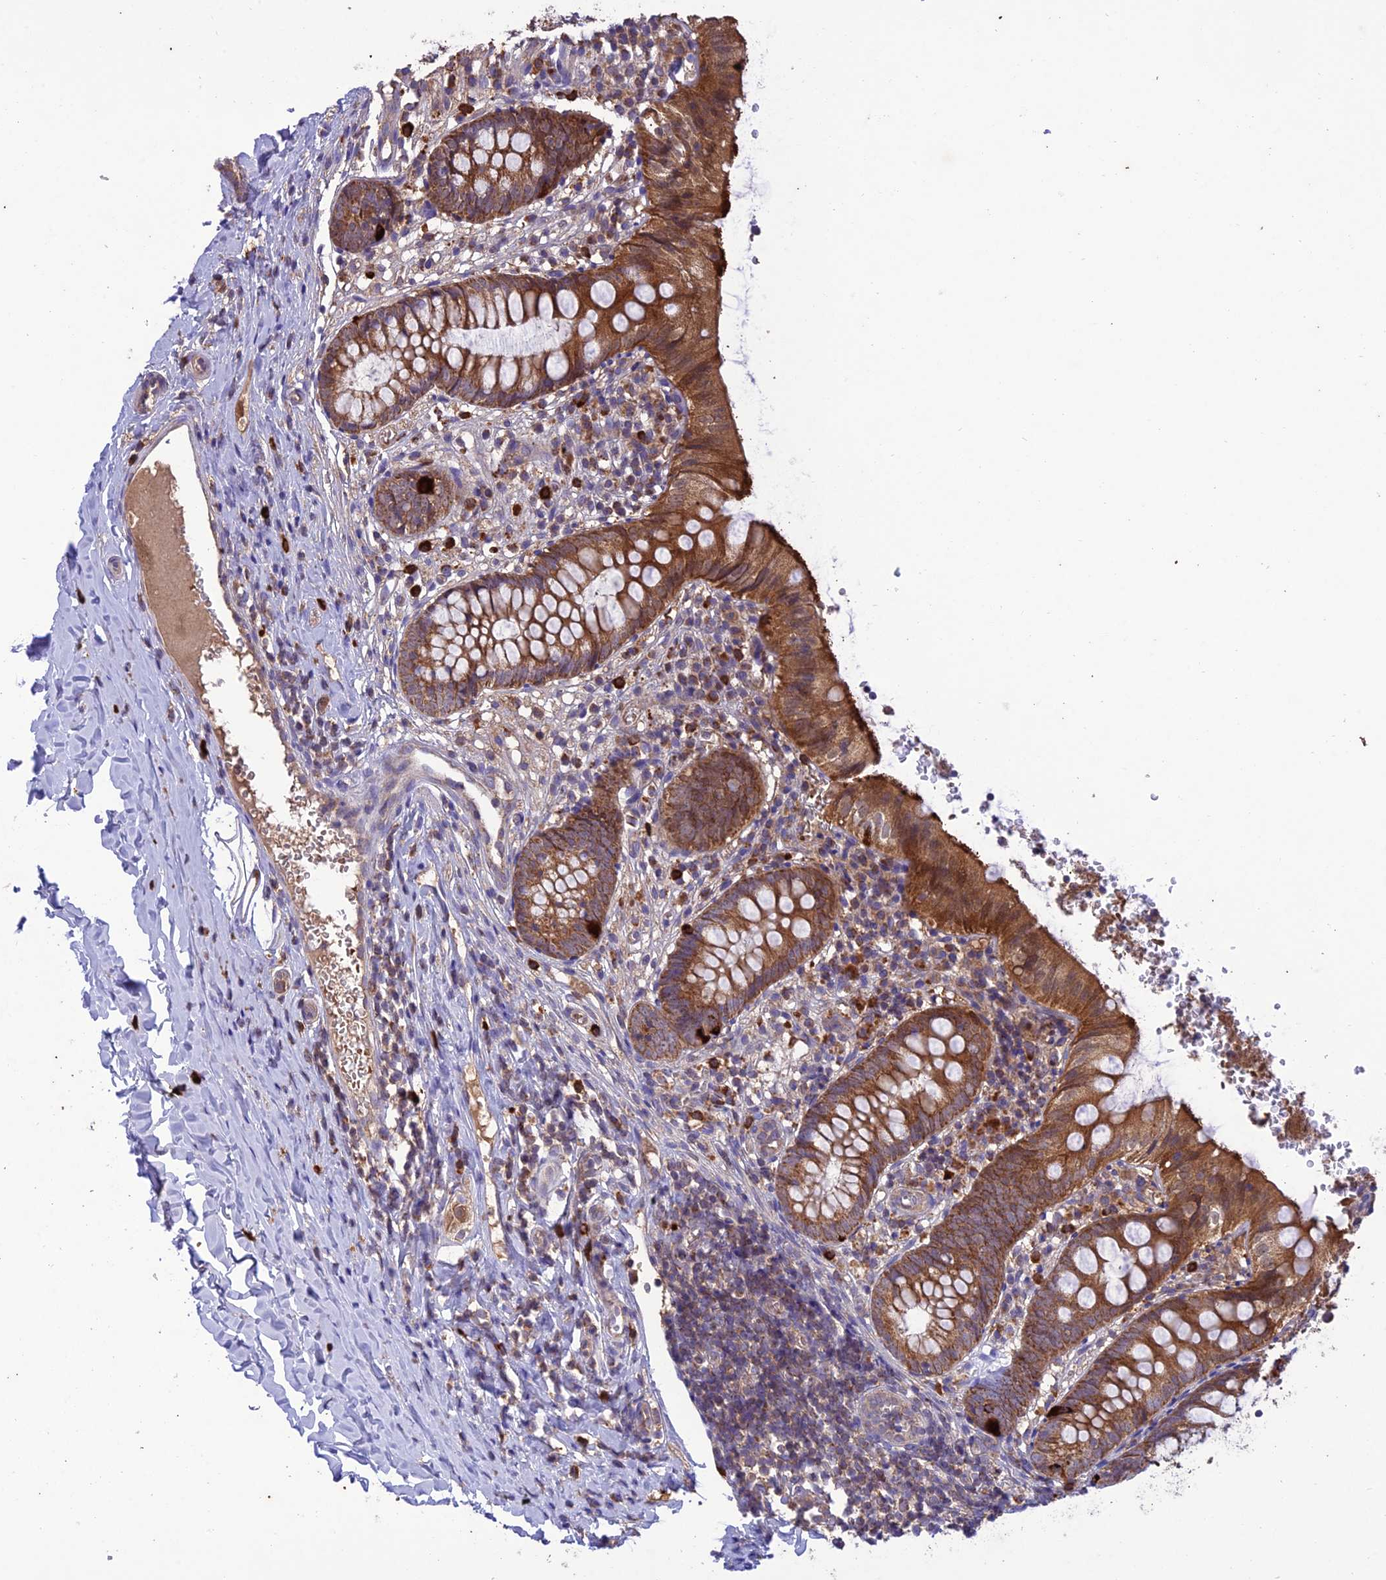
{"staining": {"intensity": "moderate", "quantity": ">75%", "location": "cytoplasmic/membranous"}, "tissue": "appendix", "cell_type": "Glandular cells", "image_type": "normal", "snomed": [{"axis": "morphology", "description": "Normal tissue, NOS"}, {"axis": "topography", "description": "Appendix"}], "caption": "IHC photomicrograph of unremarkable appendix stained for a protein (brown), which shows medium levels of moderate cytoplasmic/membranous positivity in approximately >75% of glandular cells.", "gene": "NDUFAF1", "patient": {"sex": "male", "age": 8}}